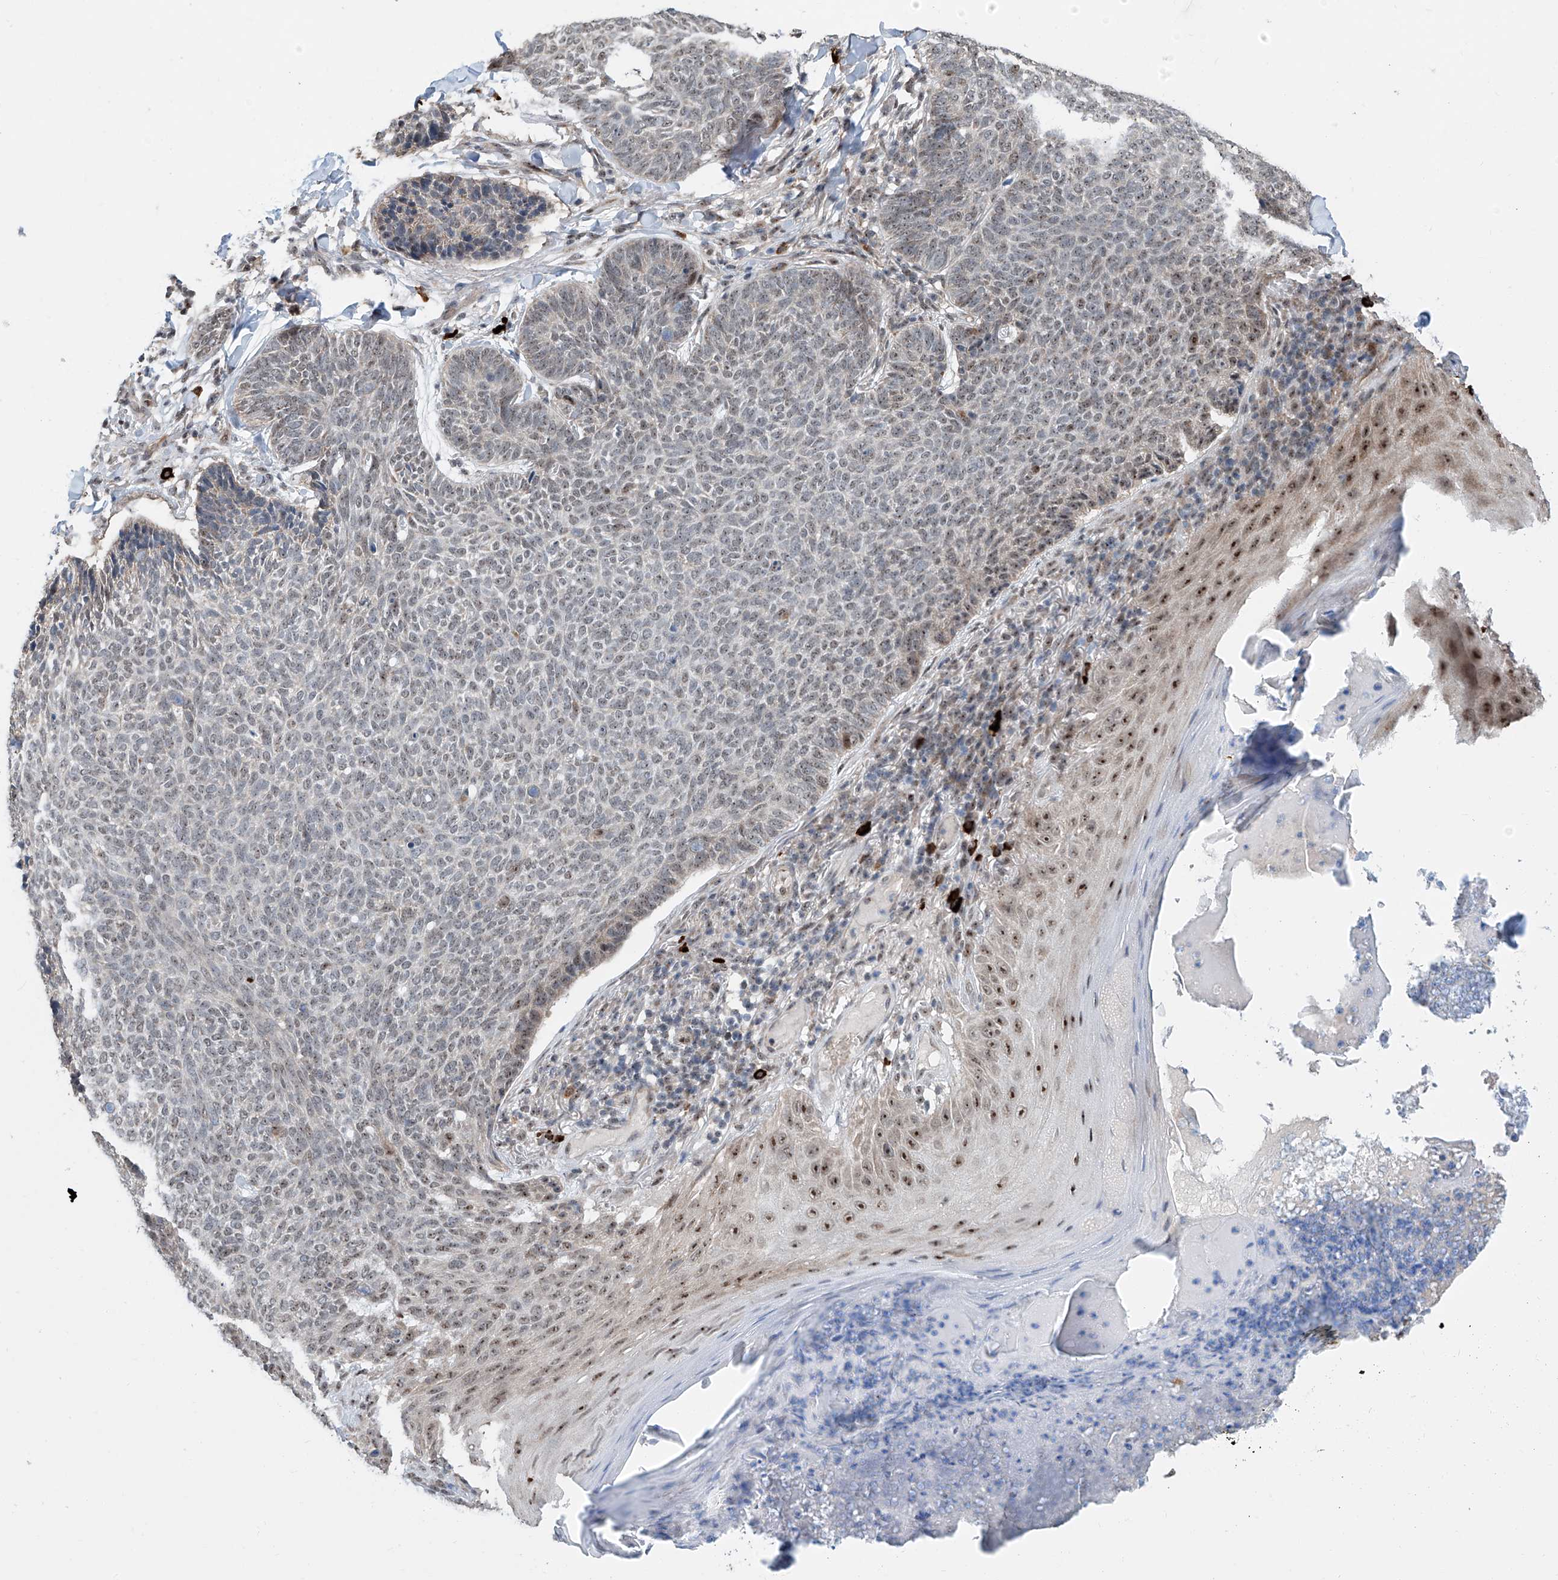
{"staining": {"intensity": "weak", "quantity": "25%-75%", "location": "nuclear"}, "tissue": "skin cancer", "cell_type": "Tumor cells", "image_type": "cancer", "snomed": [{"axis": "morphology", "description": "Normal tissue, NOS"}, {"axis": "morphology", "description": "Basal cell carcinoma"}, {"axis": "topography", "description": "Skin"}], "caption": "Skin cancer (basal cell carcinoma) tissue displays weak nuclear expression in approximately 25%-75% of tumor cells, visualized by immunohistochemistry.", "gene": "SDE2", "patient": {"sex": "male", "age": 50}}